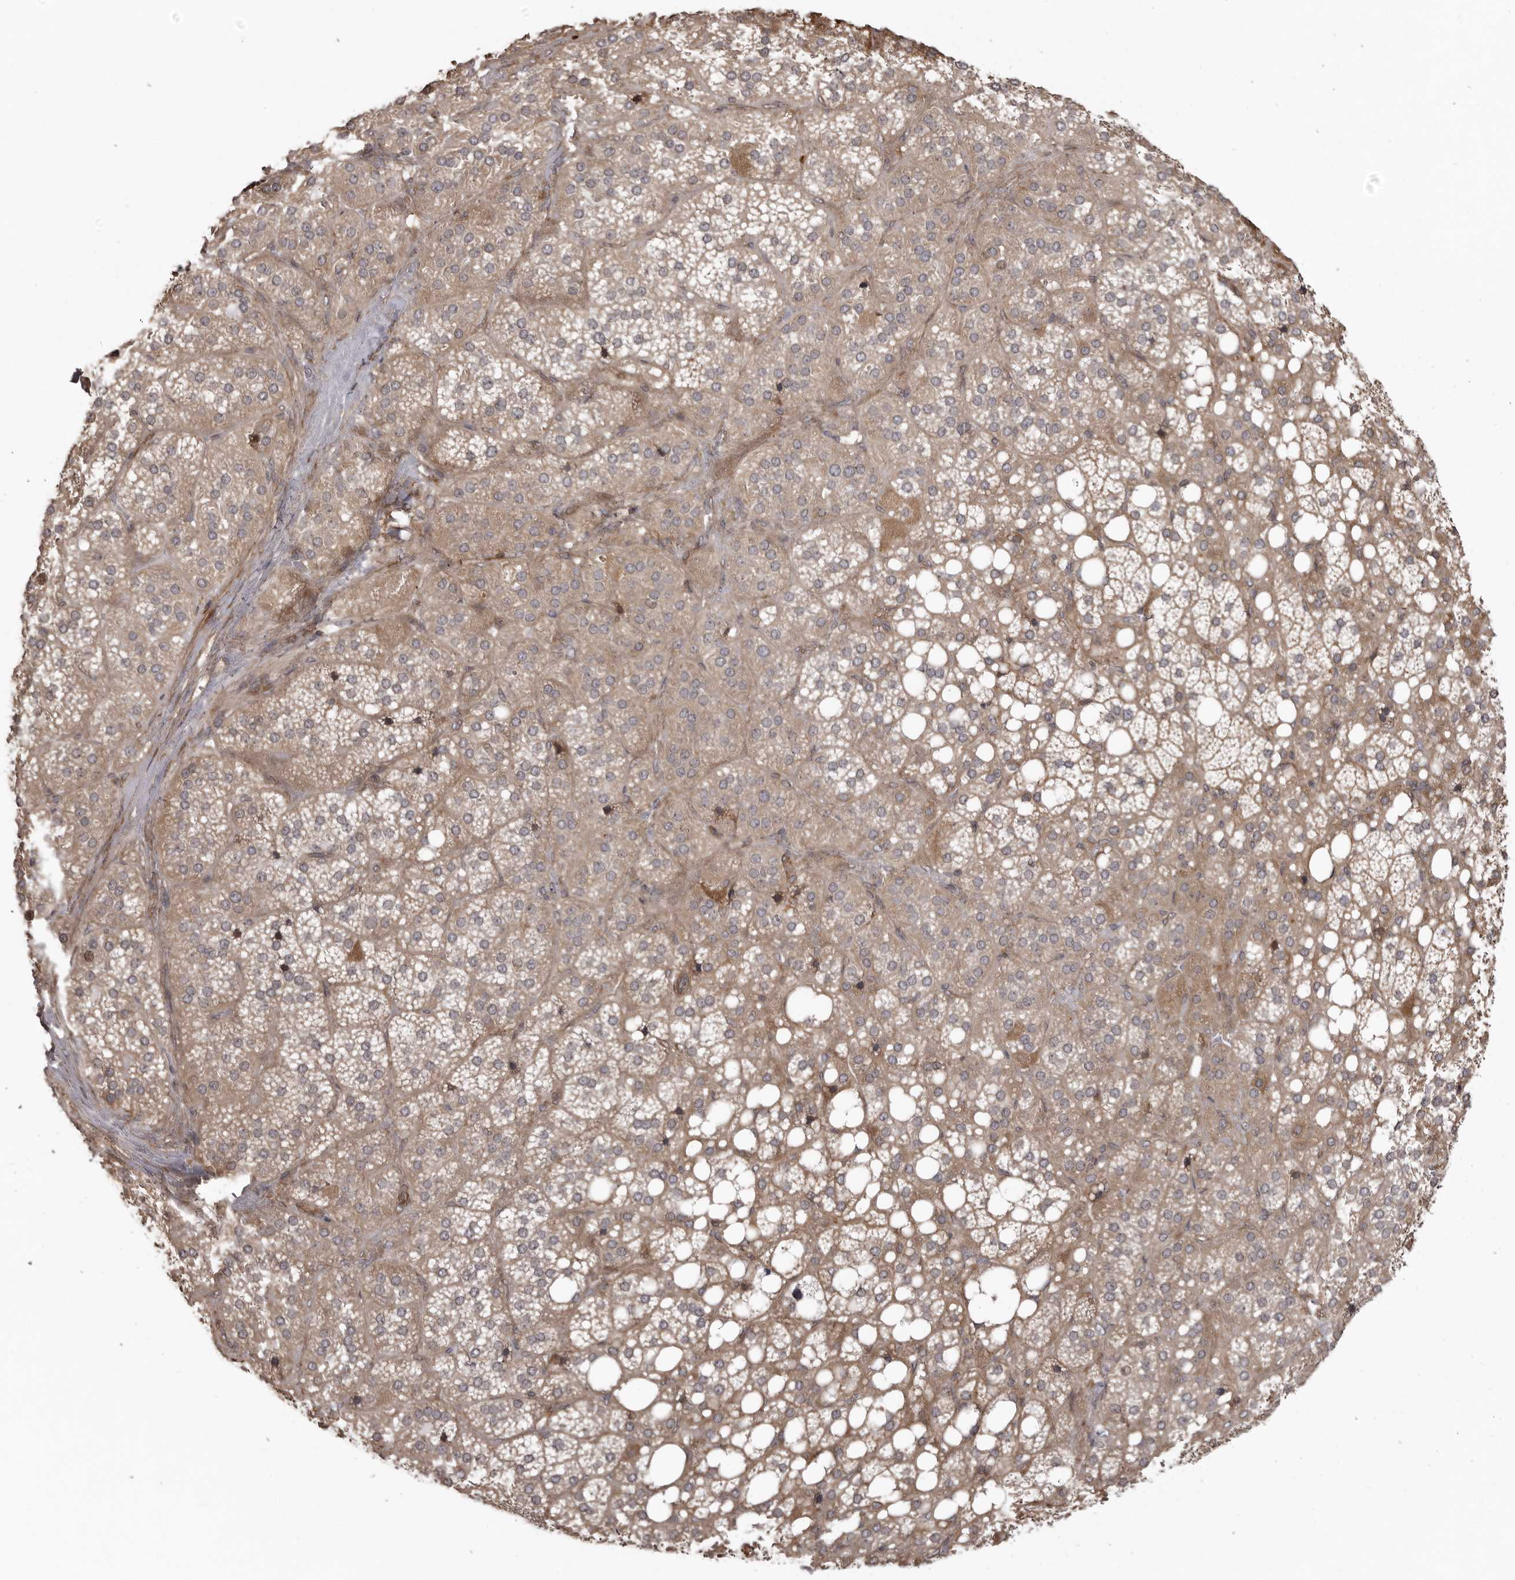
{"staining": {"intensity": "moderate", "quantity": ">75%", "location": "cytoplasmic/membranous"}, "tissue": "adrenal gland", "cell_type": "Glandular cells", "image_type": "normal", "snomed": [{"axis": "morphology", "description": "Normal tissue, NOS"}, {"axis": "topography", "description": "Adrenal gland"}], "caption": "Protein staining shows moderate cytoplasmic/membranous staining in about >75% of glandular cells in normal adrenal gland. The protein is stained brown, and the nuclei are stained in blue (DAB (3,3'-diaminobenzidine) IHC with brightfield microscopy, high magnification).", "gene": "ZNRF1", "patient": {"sex": "female", "age": 59}}